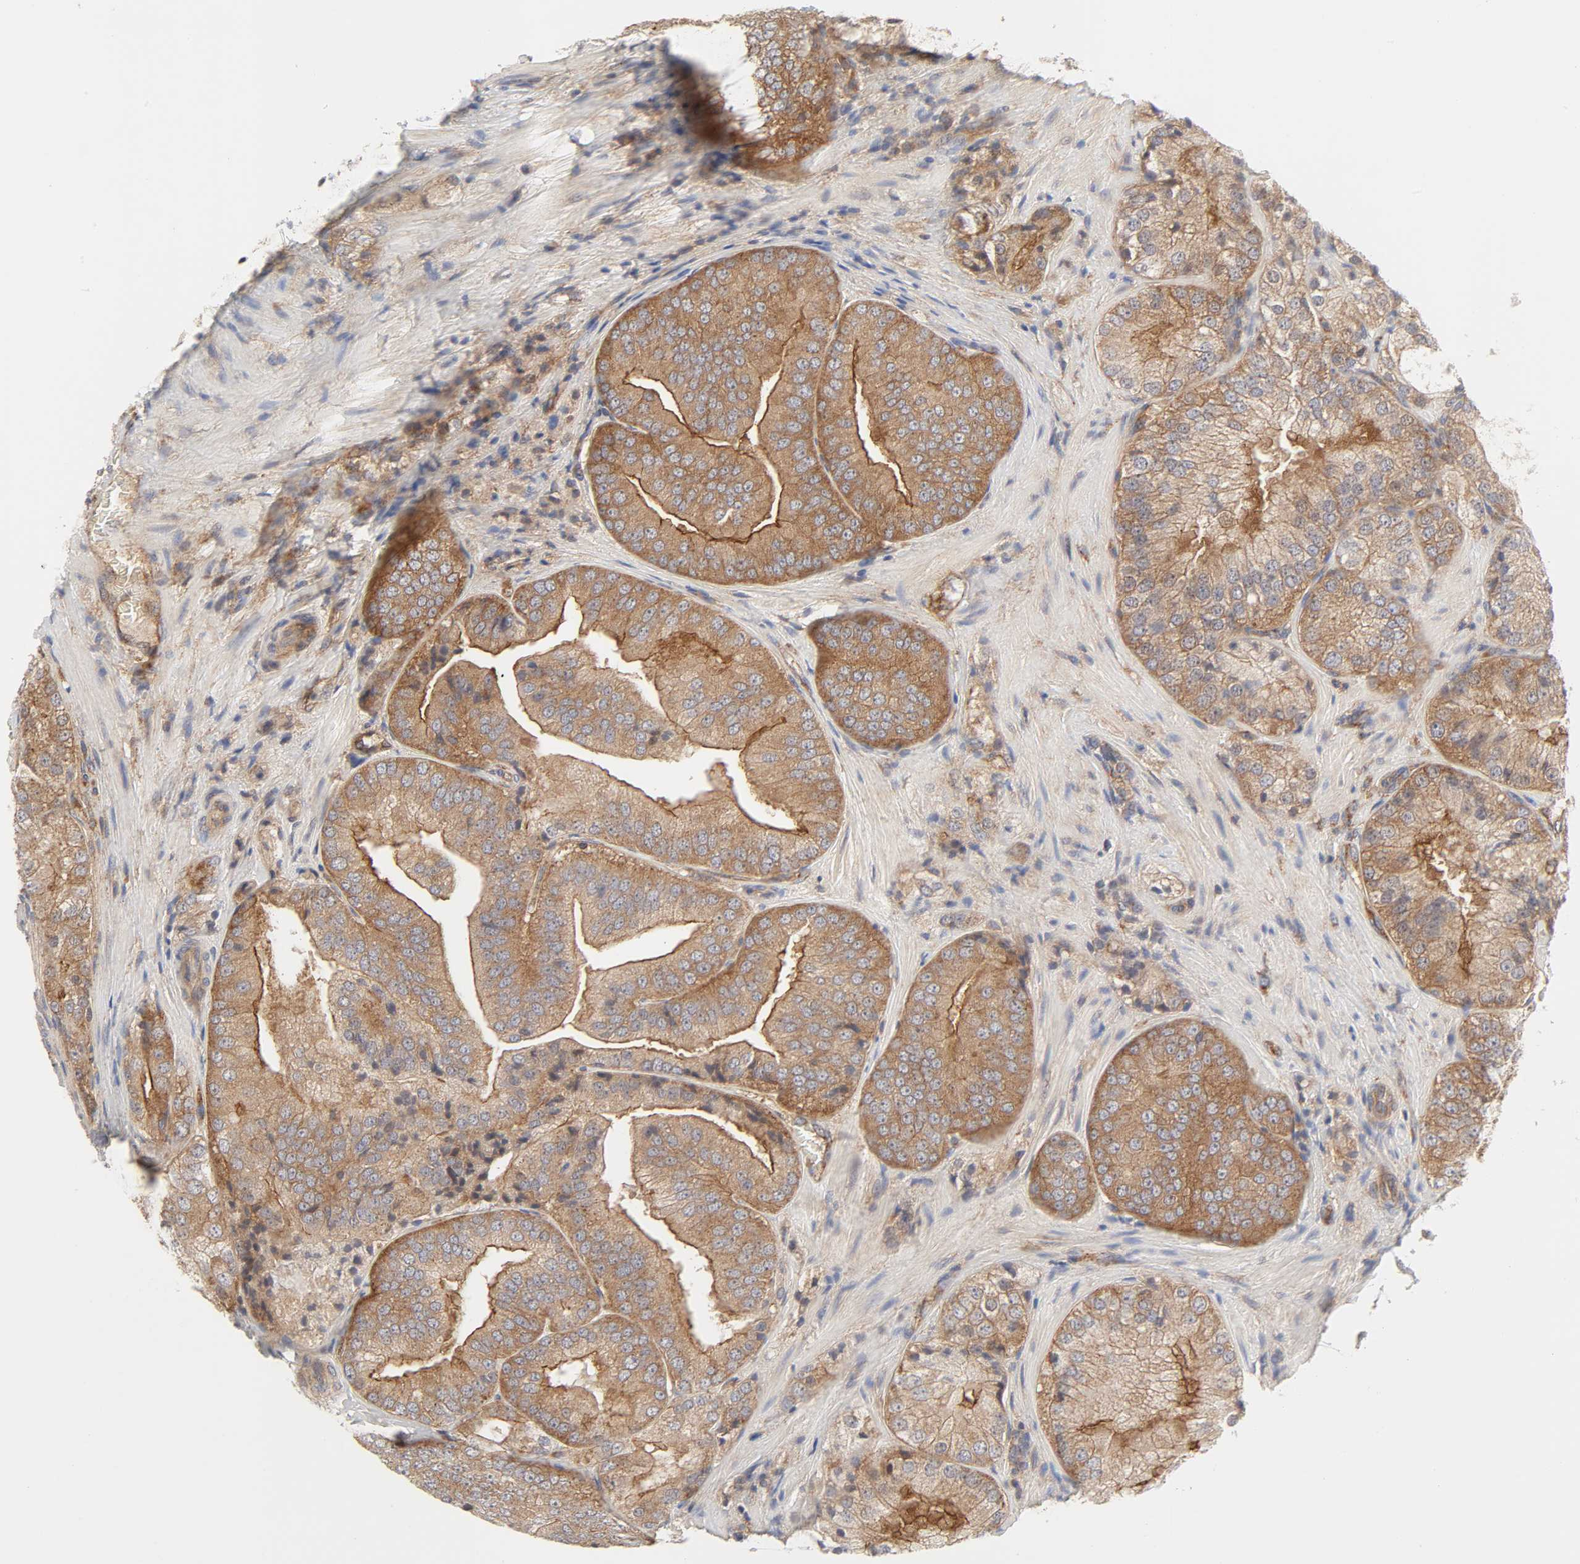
{"staining": {"intensity": "moderate", "quantity": ">75%", "location": "cytoplasmic/membranous"}, "tissue": "prostate cancer", "cell_type": "Tumor cells", "image_type": "cancer", "snomed": [{"axis": "morphology", "description": "Adenocarcinoma, Low grade"}, {"axis": "topography", "description": "Prostate"}], "caption": "This is an image of IHC staining of prostate cancer (adenocarcinoma (low-grade)), which shows moderate positivity in the cytoplasmic/membranous of tumor cells.", "gene": "AP2A1", "patient": {"sex": "male", "age": 60}}